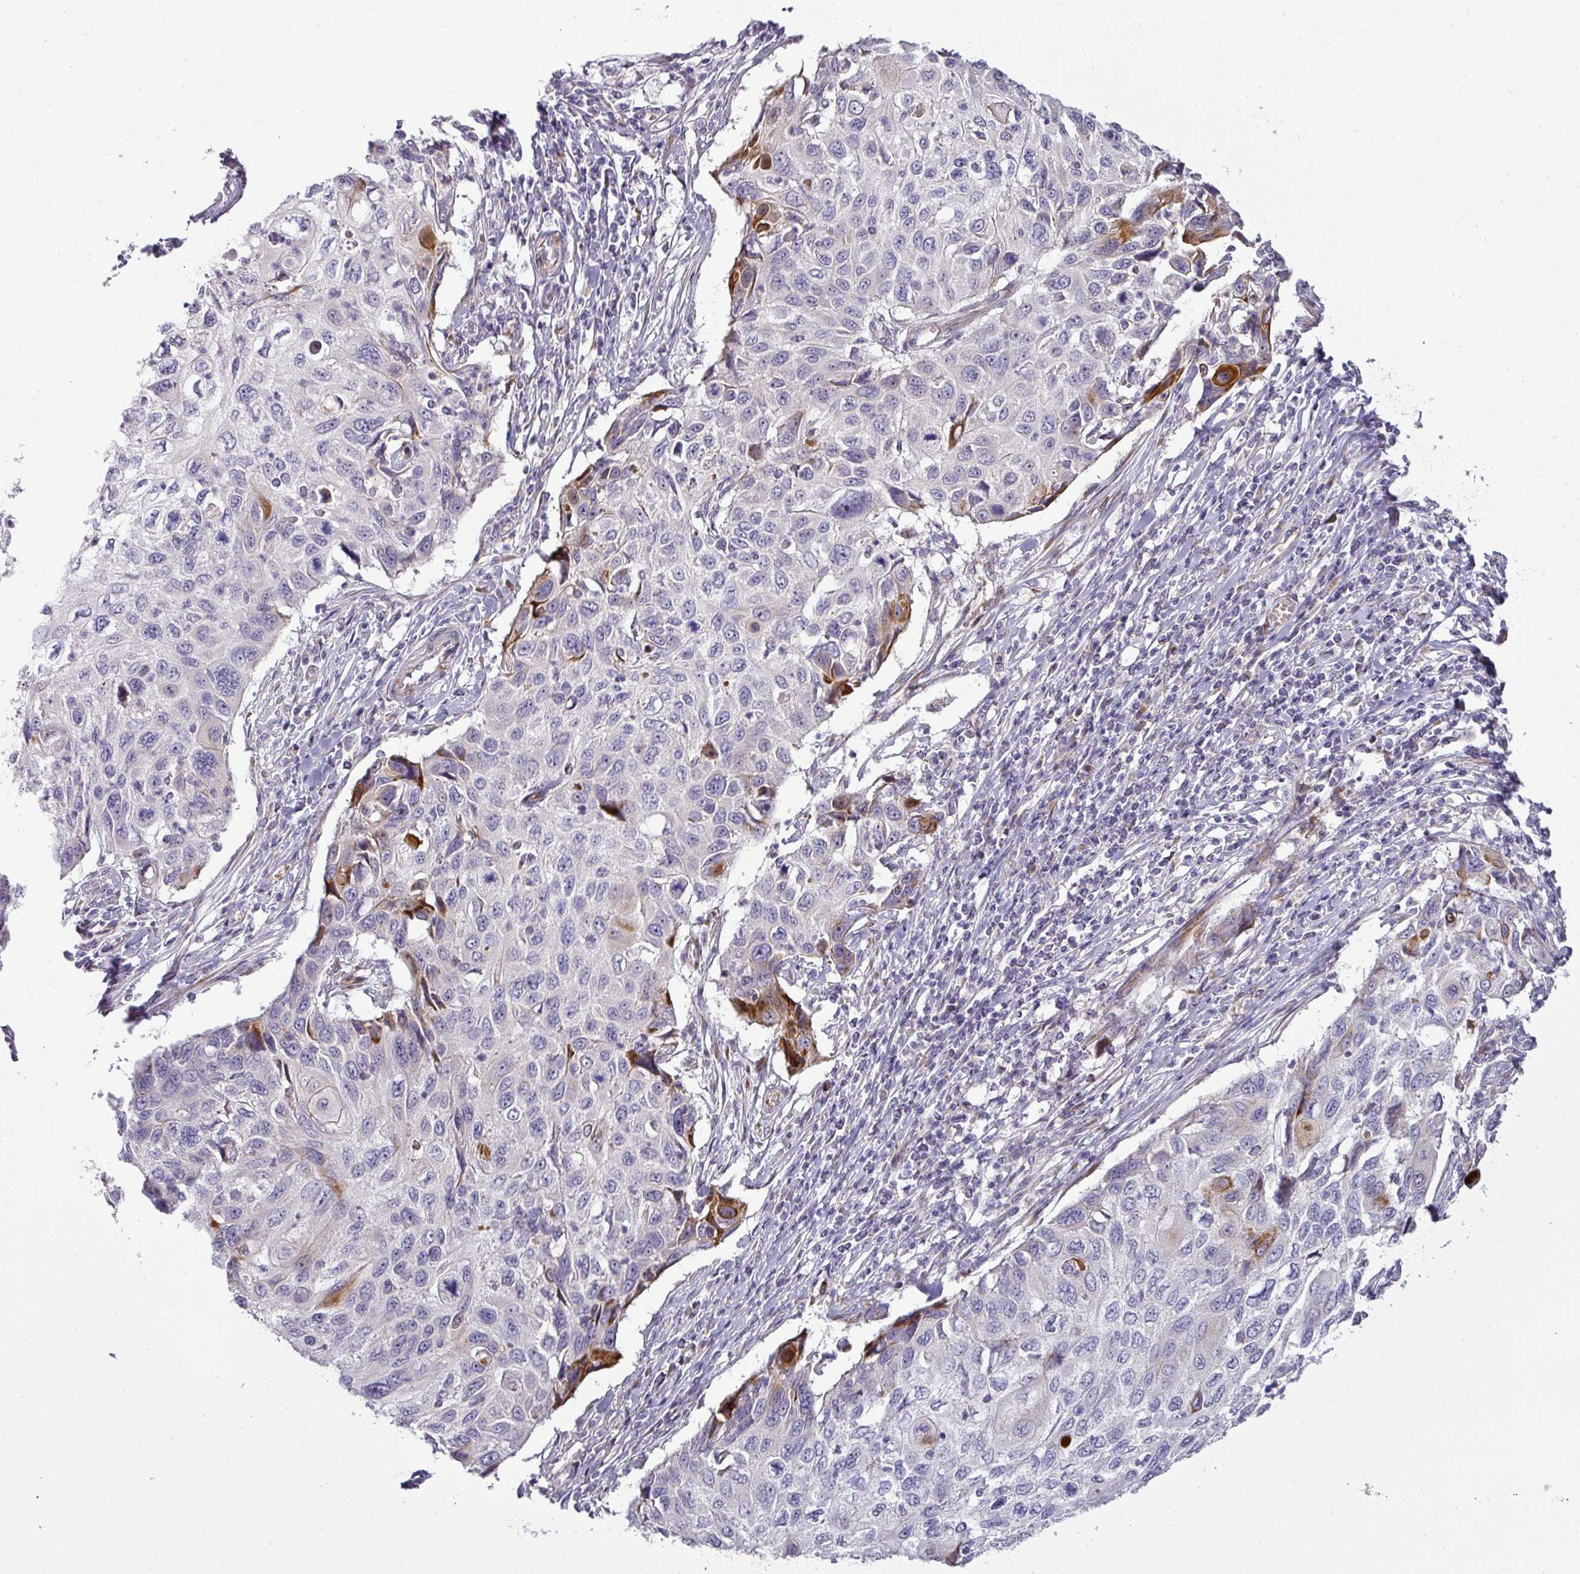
{"staining": {"intensity": "negative", "quantity": "none", "location": "none"}, "tissue": "cervical cancer", "cell_type": "Tumor cells", "image_type": "cancer", "snomed": [{"axis": "morphology", "description": "Squamous cell carcinoma, NOS"}, {"axis": "topography", "description": "Cervix"}], "caption": "Immunohistochemistry (IHC) of human cervical squamous cell carcinoma shows no staining in tumor cells. (Brightfield microscopy of DAB immunohistochemistry (IHC) at high magnification).", "gene": "ATP6V1F", "patient": {"sex": "female", "age": 70}}